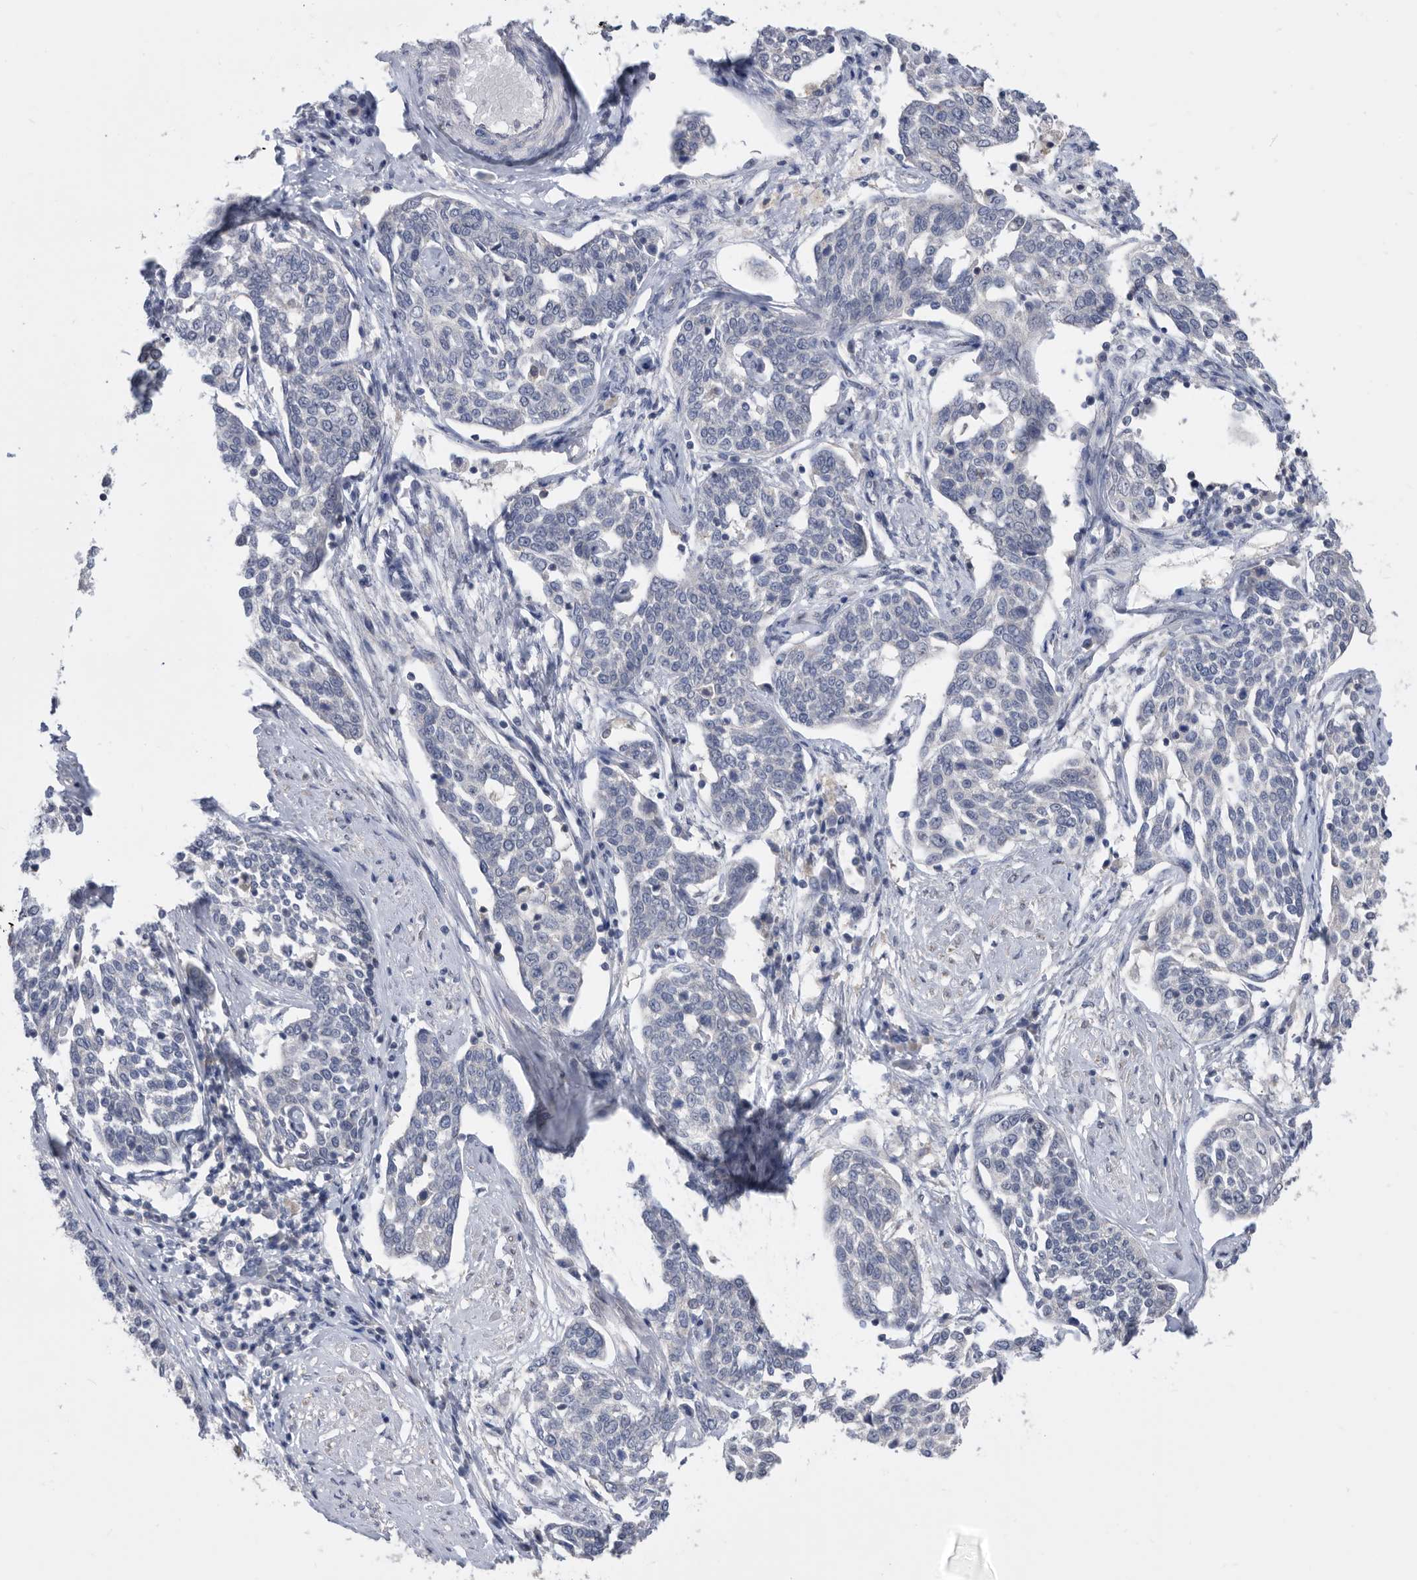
{"staining": {"intensity": "negative", "quantity": "none", "location": "none"}, "tissue": "cervical cancer", "cell_type": "Tumor cells", "image_type": "cancer", "snomed": [{"axis": "morphology", "description": "Squamous cell carcinoma, NOS"}, {"axis": "topography", "description": "Cervix"}], "caption": "IHC of human squamous cell carcinoma (cervical) demonstrates no positivity in tumor cells.", "gene": "CCT4", "patient": {"sex": "female", "age": 34}}